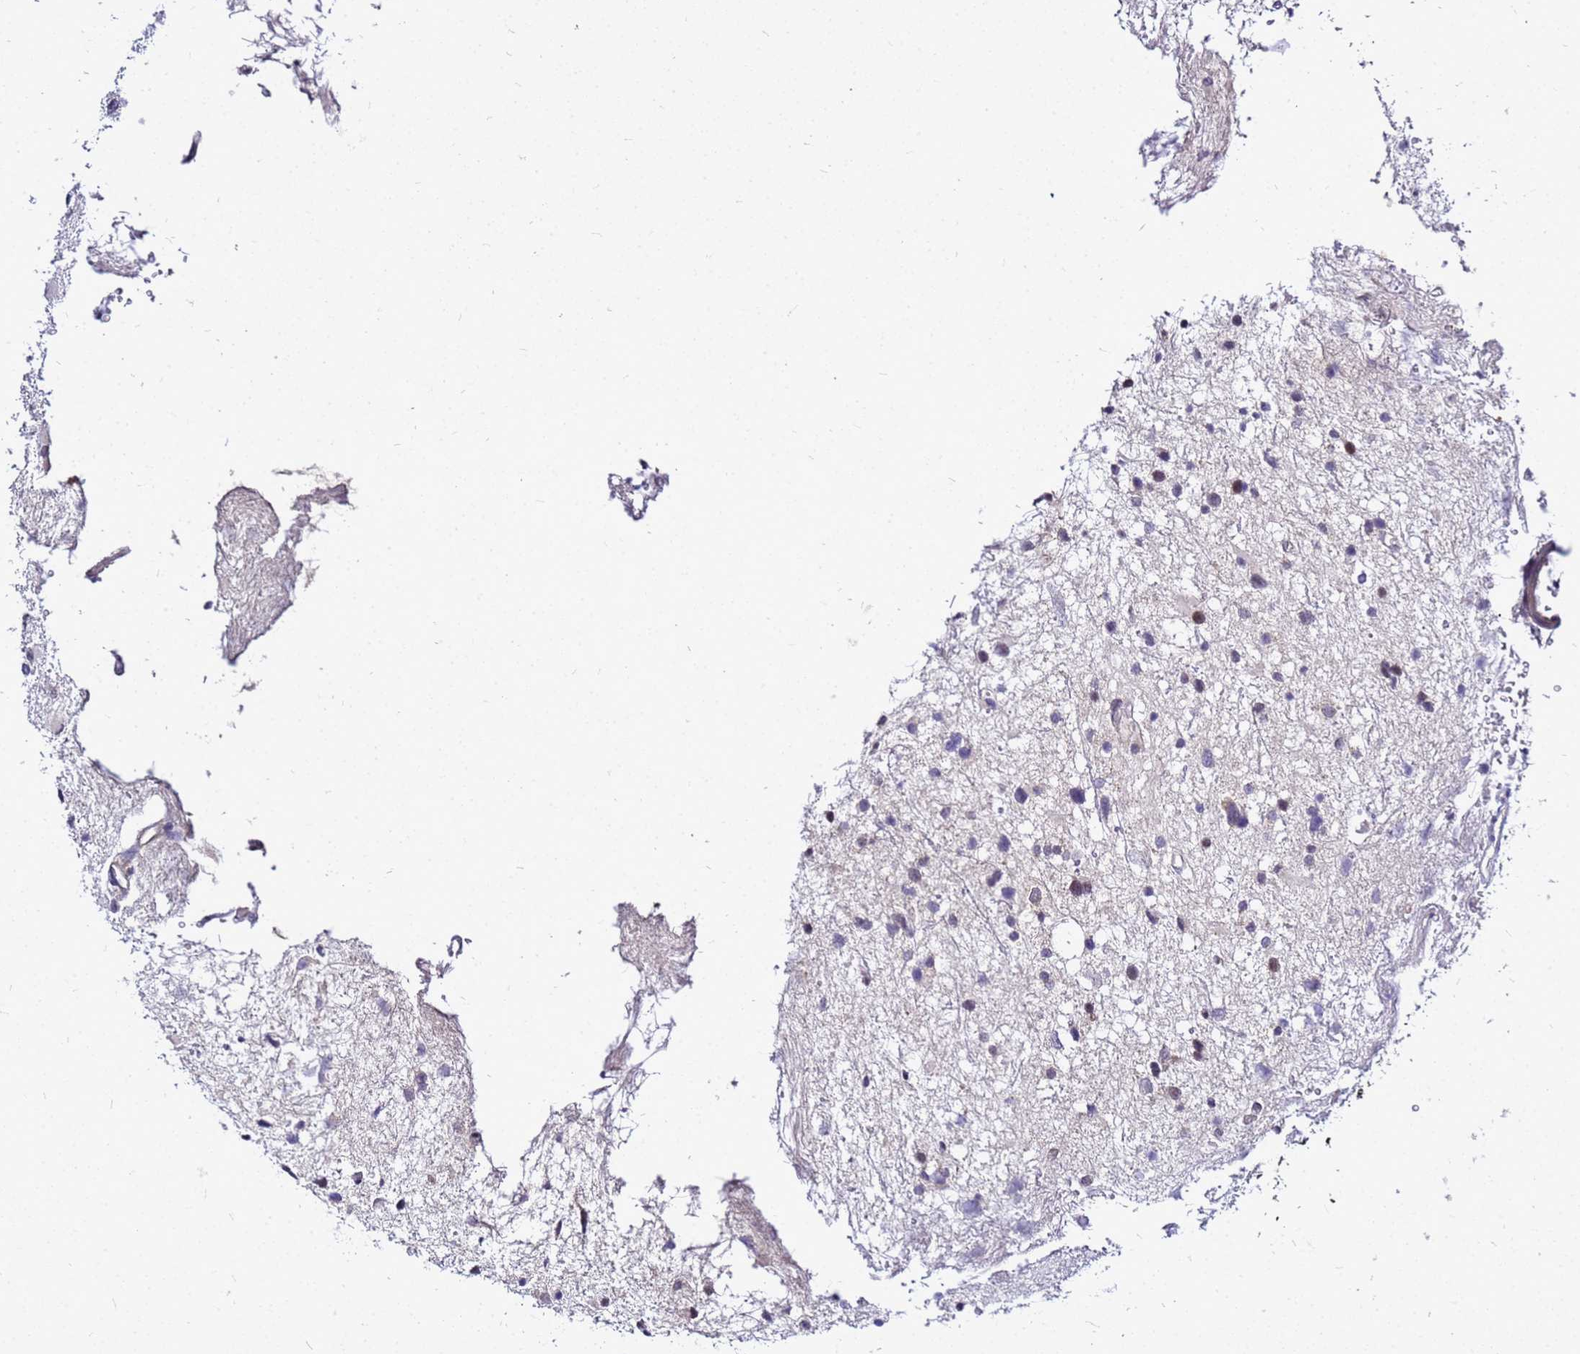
{"staining": {"intensity": "negative", "quantity": "none", "location": "none"}, "tissue": "glioma", "cell_type": "Tumor cells", "image_type": "cancer", "snomed": [{"axis": "morphology", "description": "Glioma, malignant, Low grade"}, {"axis": "topography", "description": "Brain"}], "caption": "Immunohistochemistry of human malignant glioma (low-grade) reveals no expression in tumor cells. The staining was performed using DAB (3,3'-diaminobenzidine) to visualize the protein expression in brown, while the nuclei were stained in blue with hematoxylin (Magnification: 20x).", "gene": "SAT1", "patient": {"sex": "female", "age": 32}}